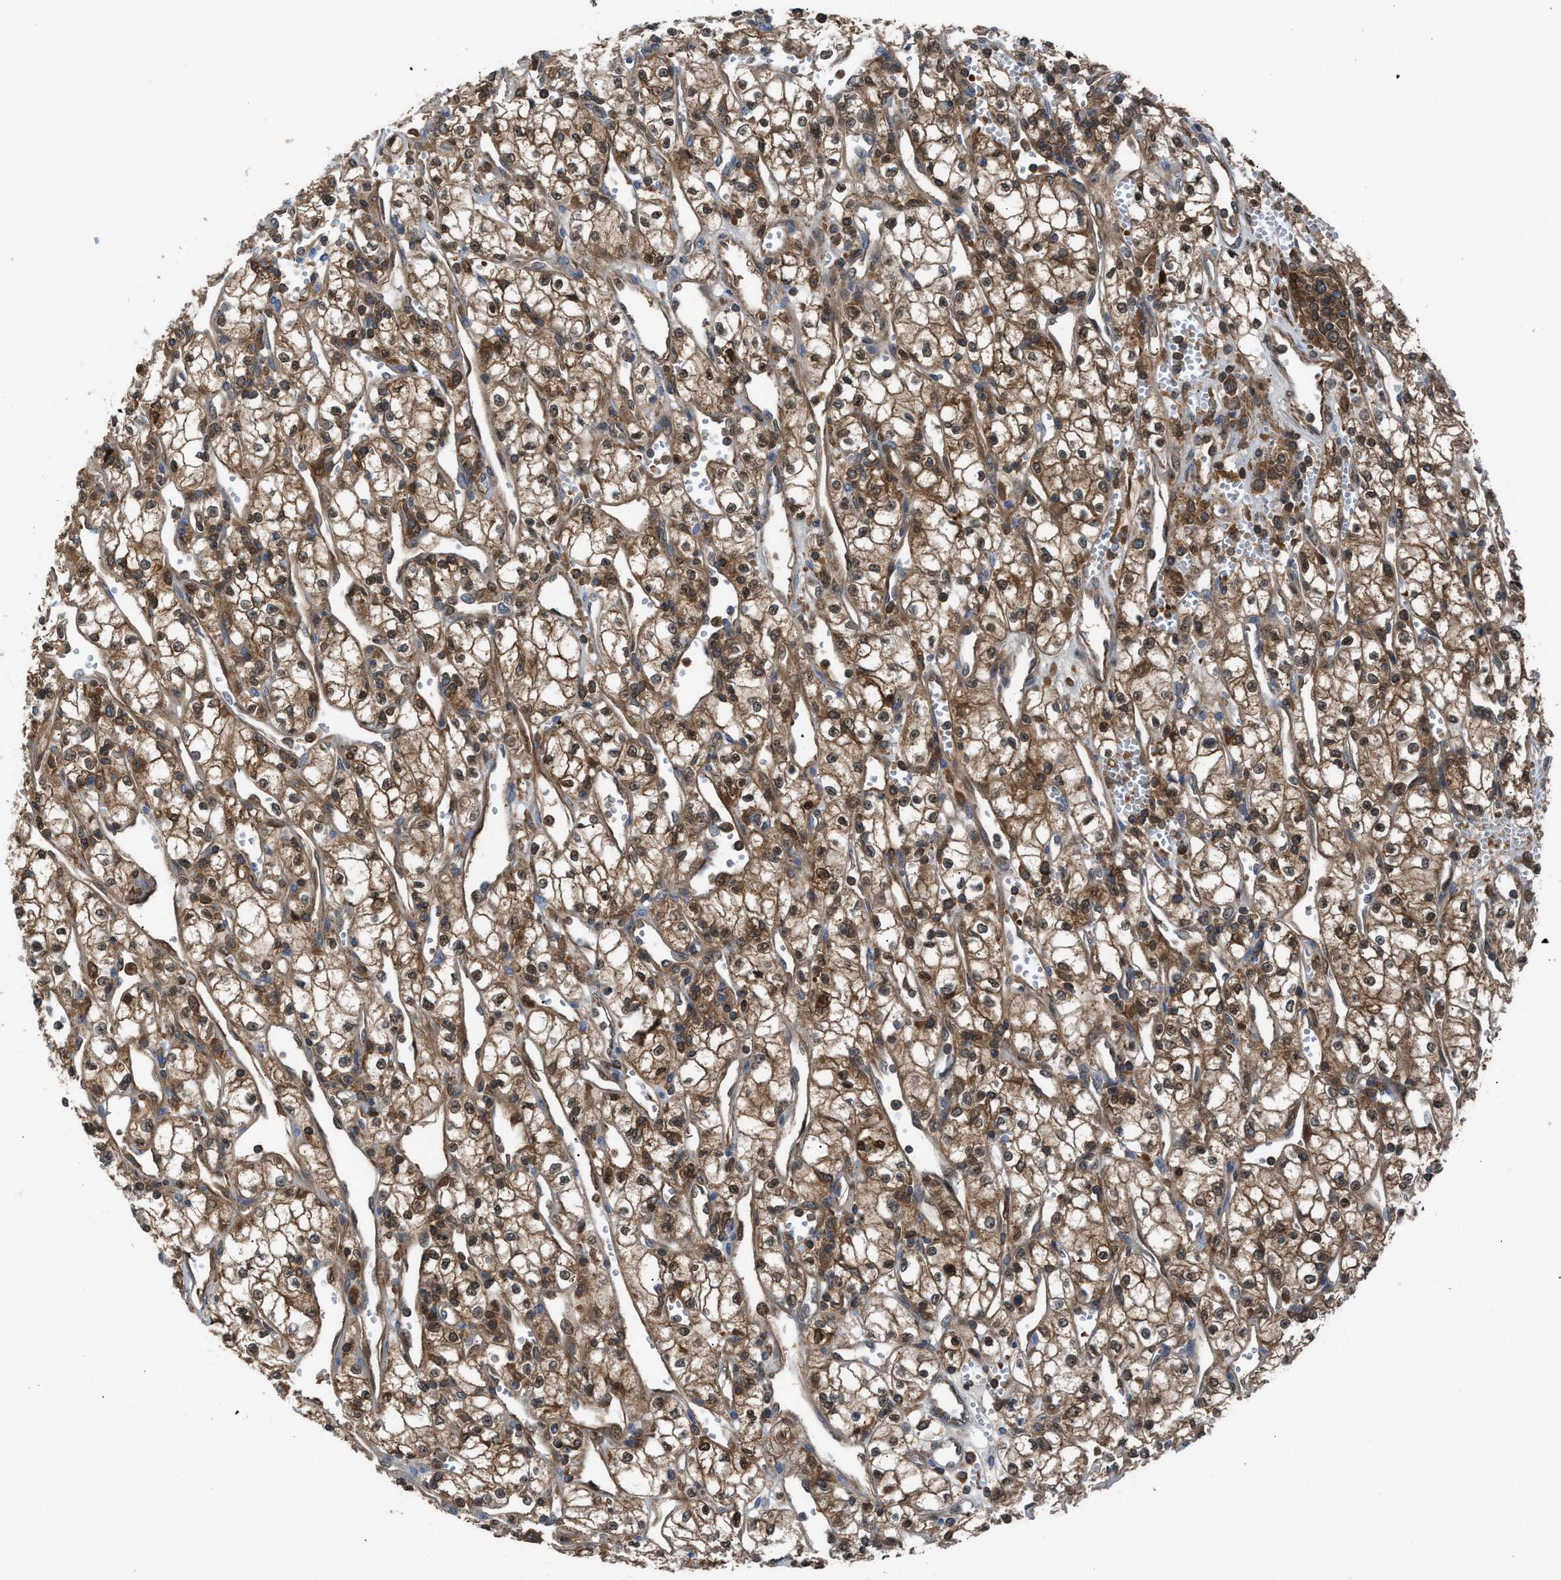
{"staining": {"intensity": "moderate", "quantity": ">75%", "location": "cytoplasmic/membranous"}, "tissue": "renal cancer", "cell_type": "Tumor cells", "image_type": "cancer", "snomed": [{"axis": "morphology", "description": "Adenocarcinoma, NOS"}, {"axis": "topography", "description": "Kidney"}], "caption": "IHC photomicrograph of adenocarcinoma (renal) stained for a protein (brown), which displays medium levels of moderate cytoplasmic/membranous expression in about >75% of tumor cells.", "gene": "TPK1", "patient": {"sex": "male", "age": 59}}